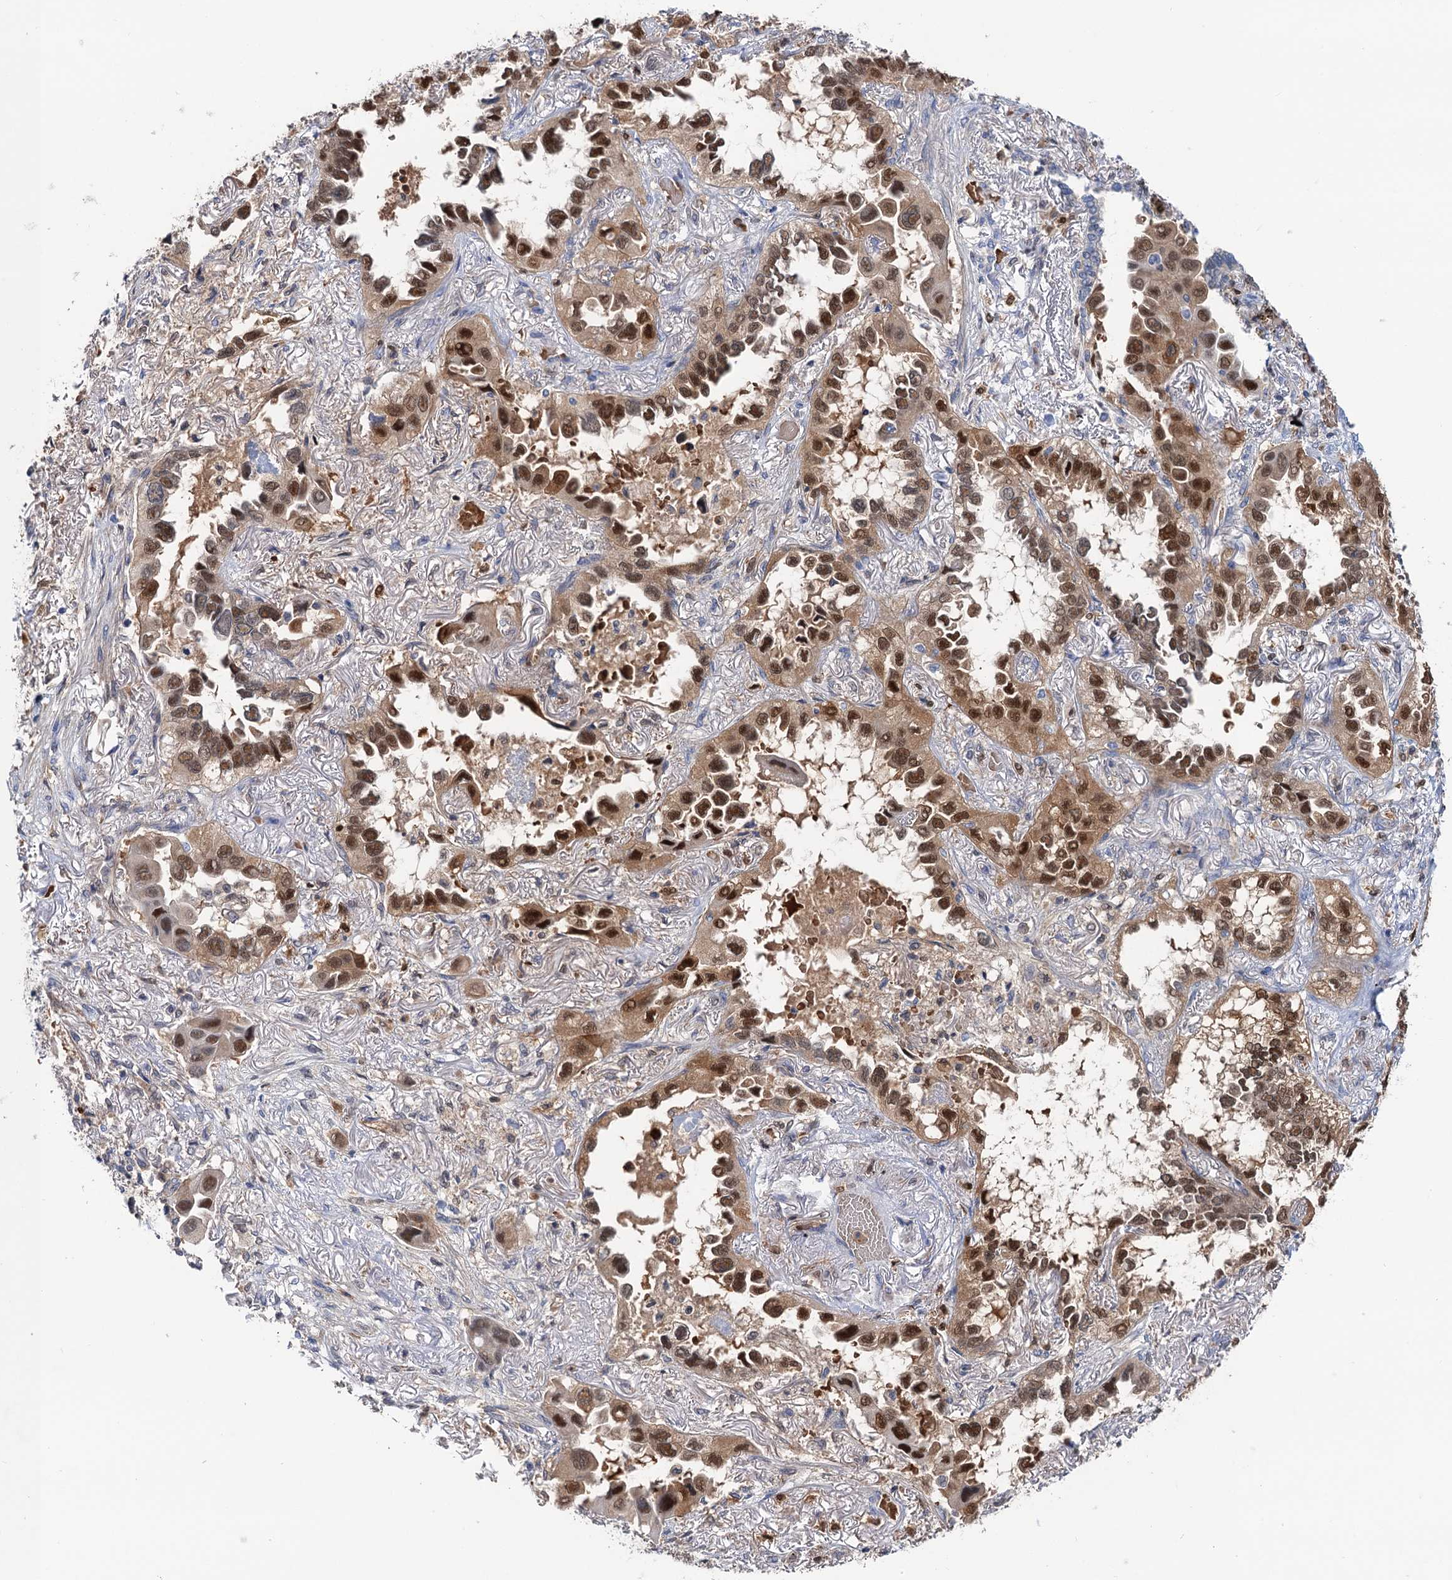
{"staining": {"intensity": "moderate", "quantity": ">75%", "location": "nuclear"}, "tissue": "lung cancer", "cell_type": "Tumor cells", "image_type": "cancer", "snomed": [{"axis": "morphology", "description": "Adenocarcinoma, NOS"}, {"axis": "topography", "description": "Lung"}], "caption": "Immunohistochemistry image of human lung cancer (adenocarcinoma) stained for a protein (brown), which exhibits medium levels of moderate nuclear expression in approximately >75% of tumor cells.", "gene": "FAH", "patient": {"sex": "female", "age": 76}}